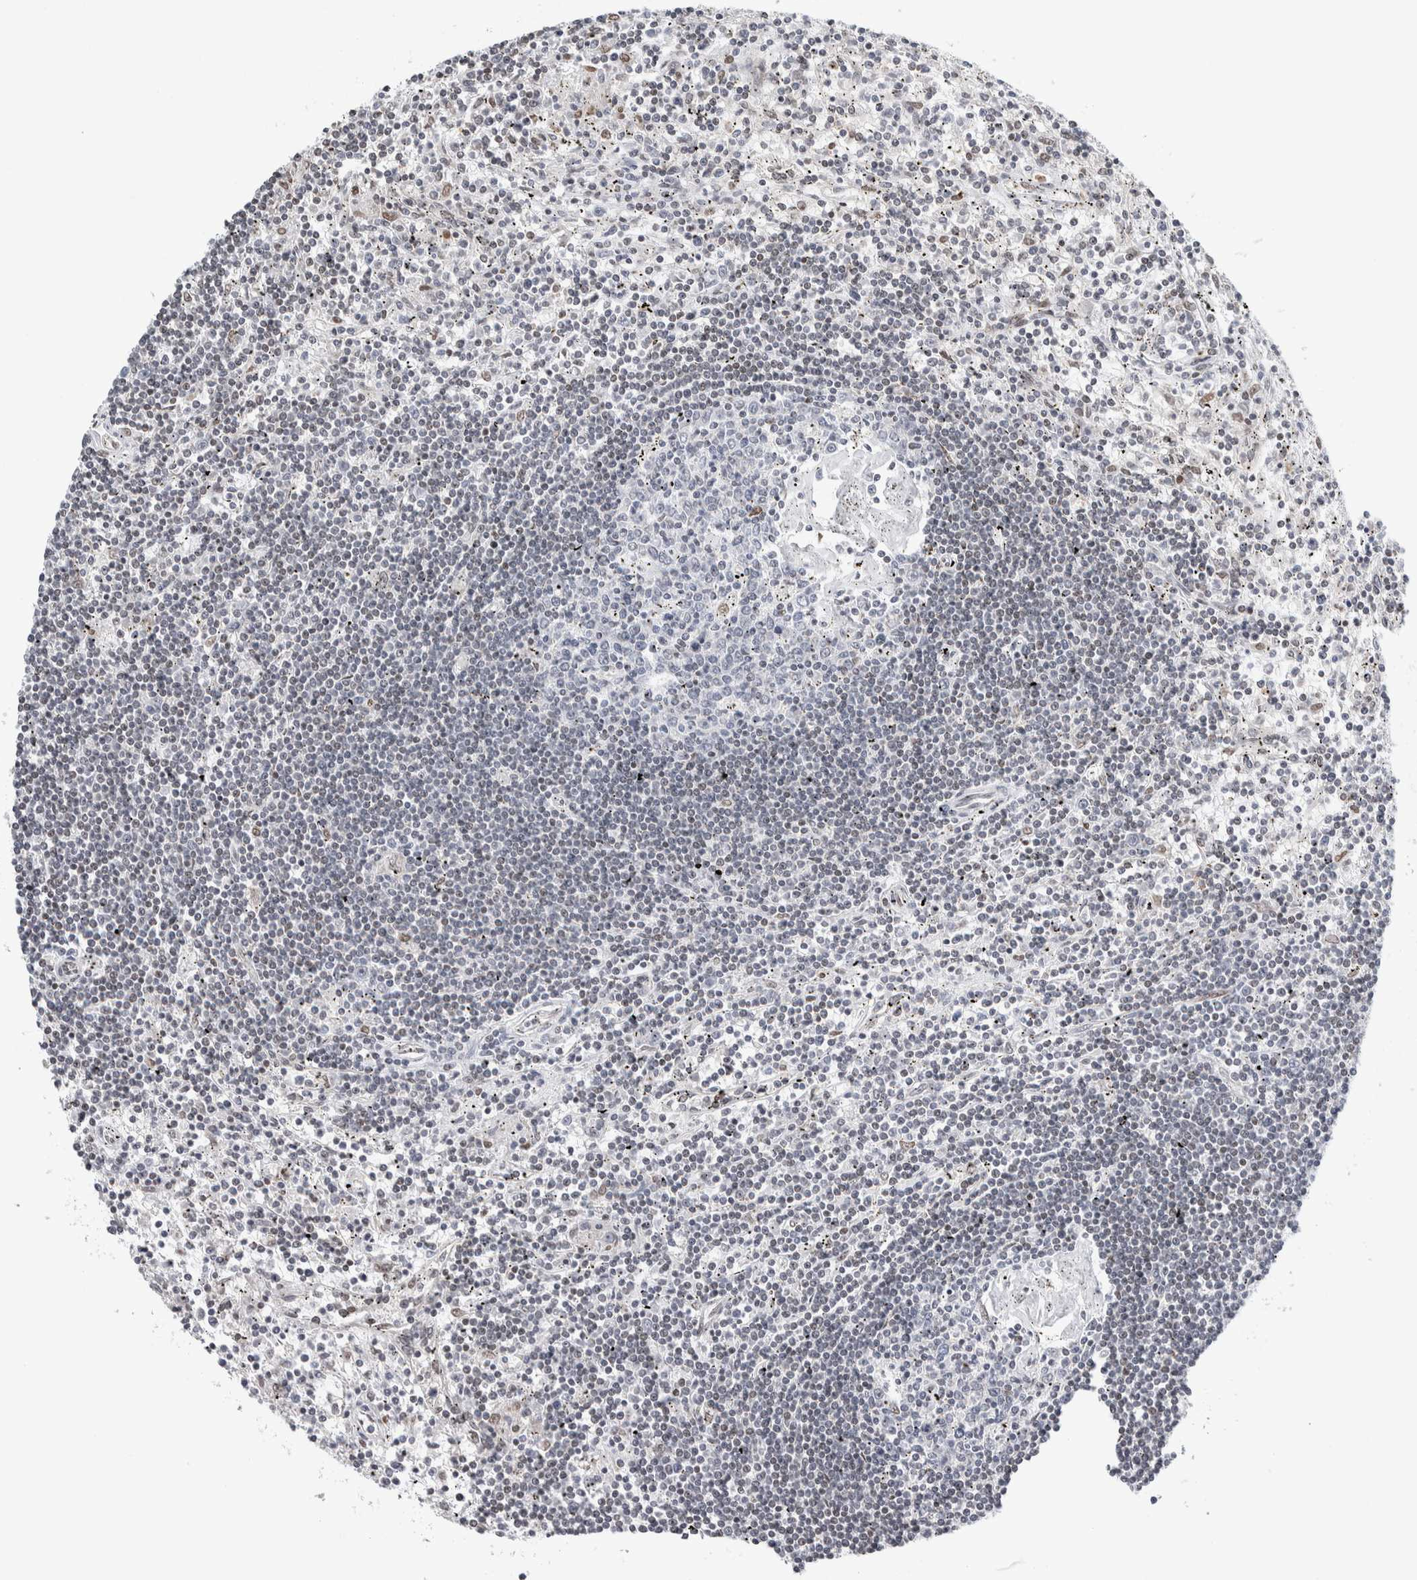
{"staining": {"intensity": "weak", "quantity": "<25%", "location": "nuclear"}, "tissue": "lymphoma", "cell_type": "Tumor cells", "image_type": "cancer", "snomed": [{"axis": "morphology", "description": "Malignant lymphoma, non-Hodgkin's type, Low grade"}, {"axis": "topography", "description": "Spleen"}], "caption": "Tumor cells show no significant expression in malignant lymphoma, non-Hodgkin's type (low-grade). The staining is performed using DAB (3,3'-diaminobenzidine) brown chromogen with nuclei counter-stained in using hematoxylin.", "gene": "NEUROD1", "patient": {"sex": "male", "age": 76}}